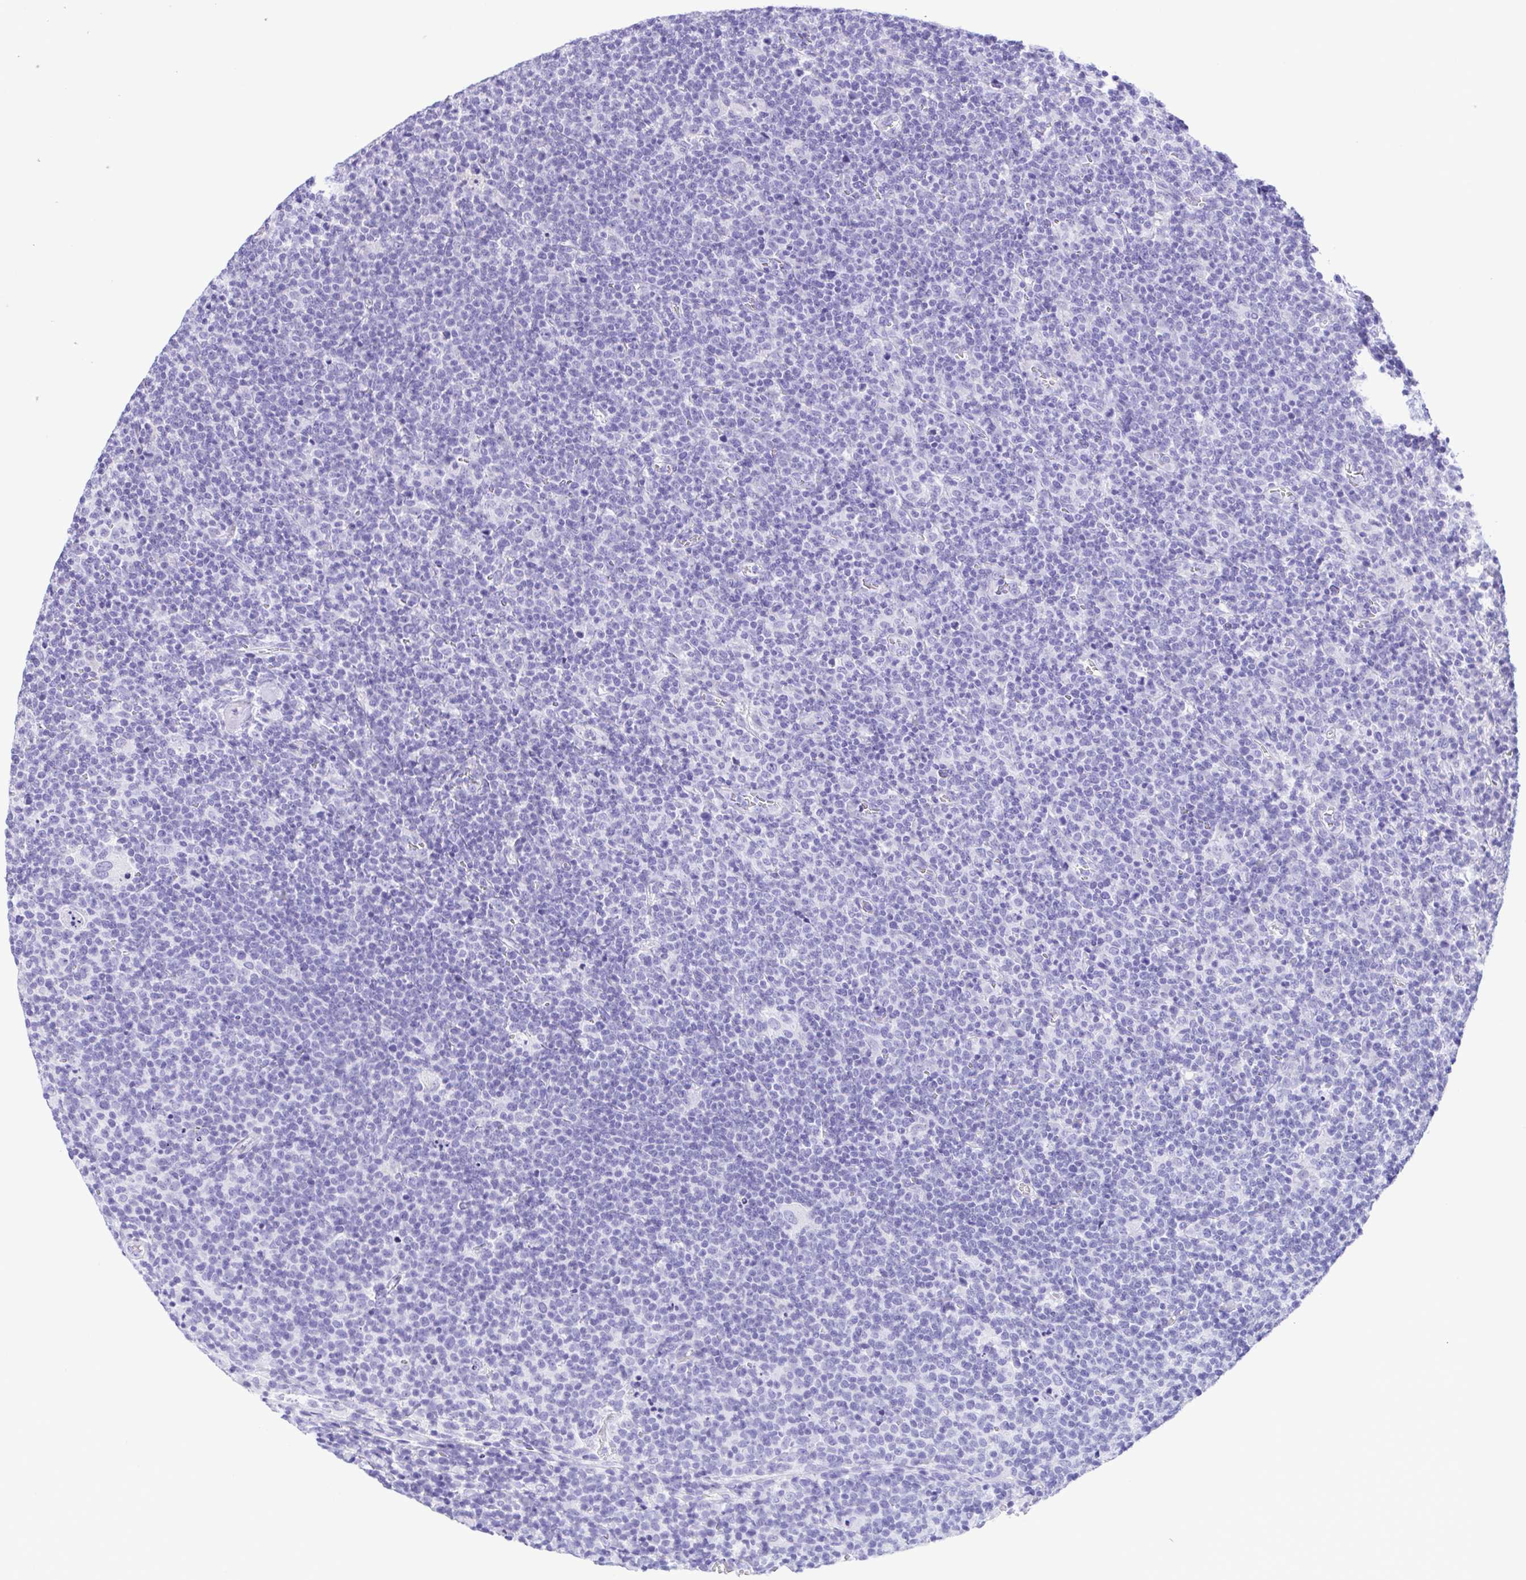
{"staining": {"intensity": "negative", "quantity": "none", "location": "none"}, "tissue": "lymphoma", "cell_type": "Tumor cells", "image_type": "cancer", "snomed": [{"axis": "morphology", "description": "Malignant lymphoma, non-Hodgkin's type, High grade"}, {"axis": "topography", "description": "Lymph node"}], "caption": "DAB (3,3'-diaminobenzidine) immunohistochemical staining of lymphoma displays no significant staining in tumor cells.", "gene": "TGM3", "patient": {"sex": "male", "age": 61}}